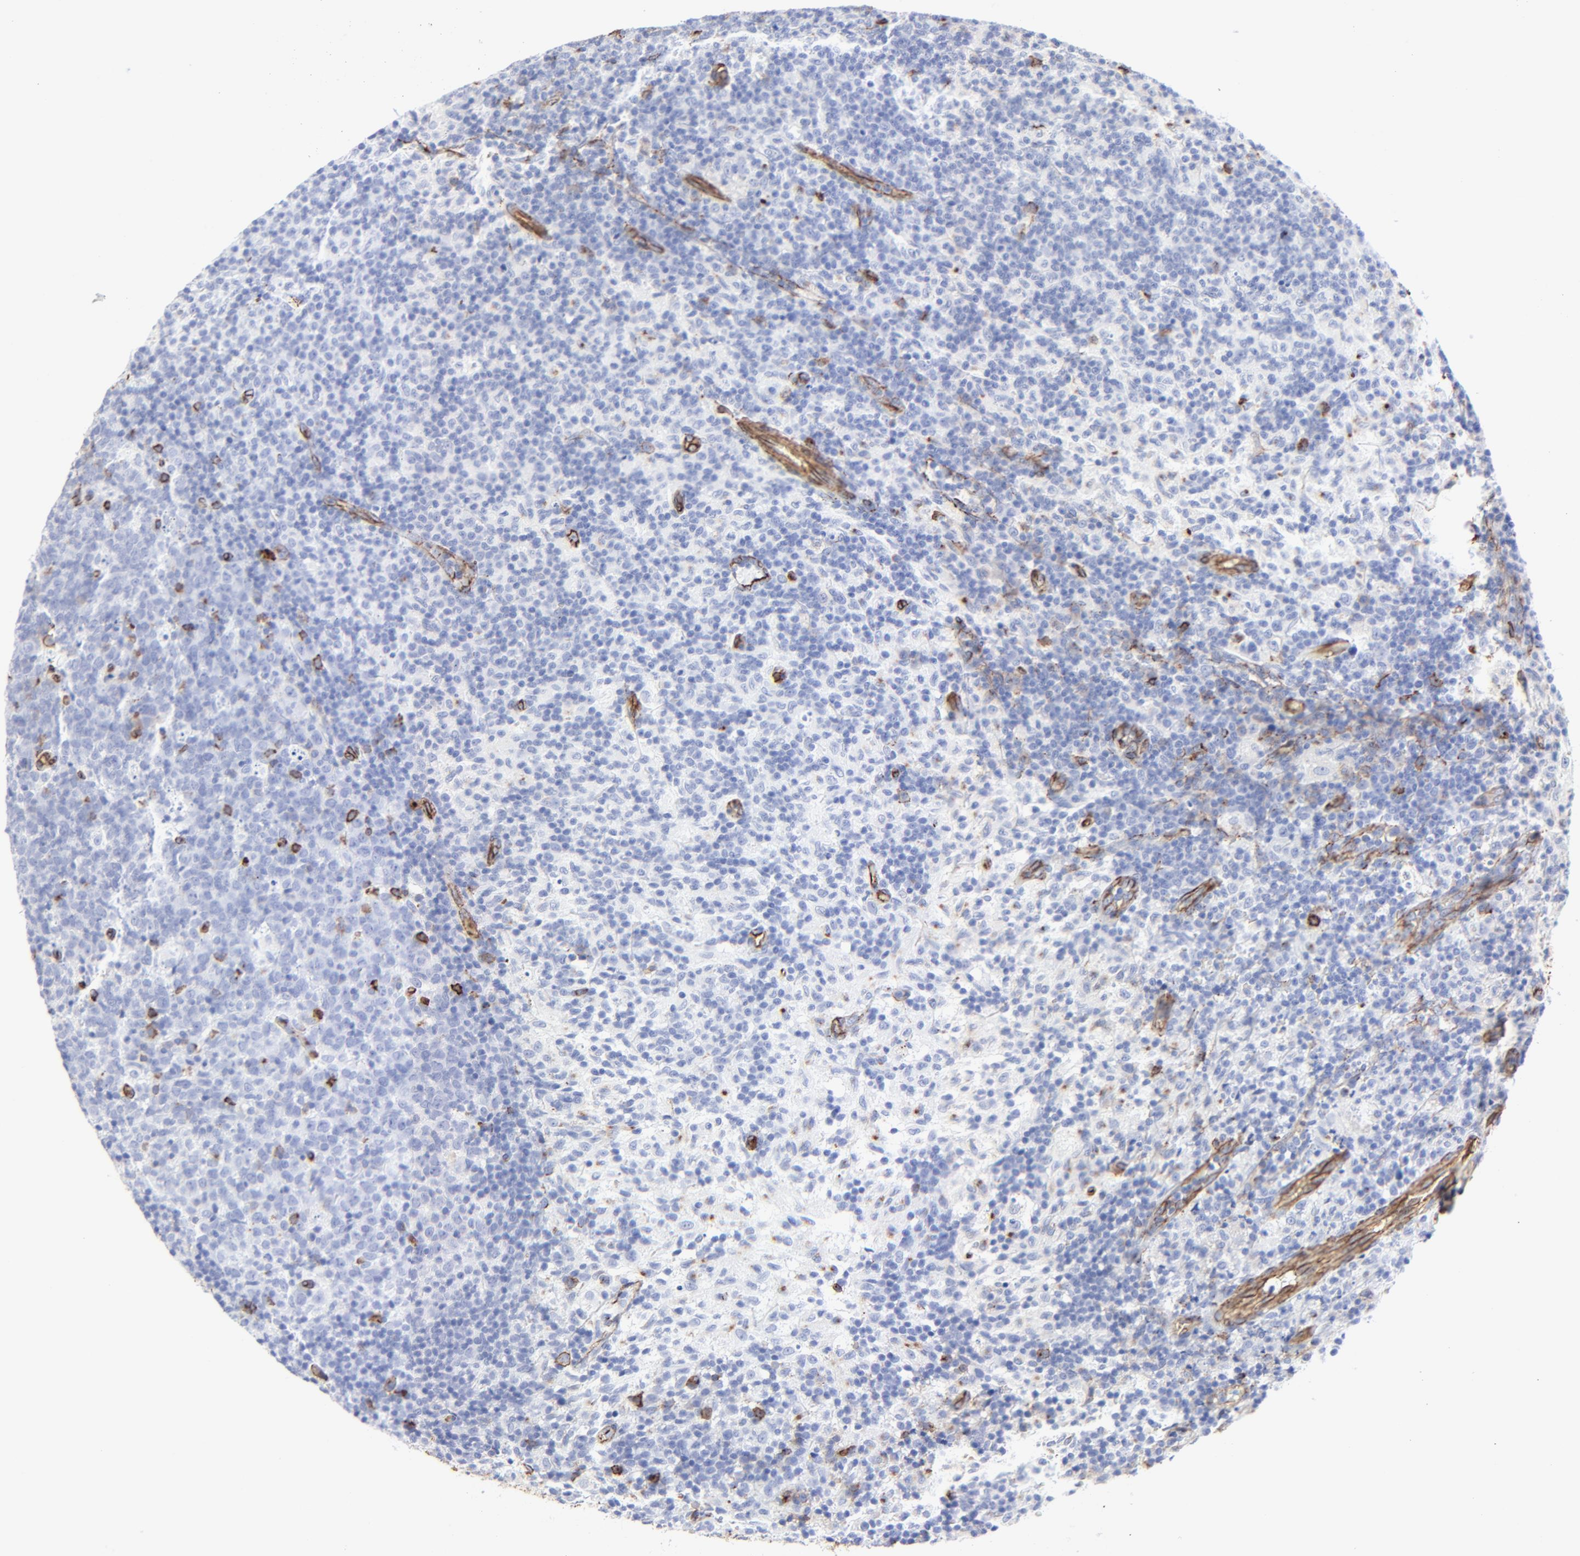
{"staining": {"intensity": "negative", "quantity": "none", "location": "none"}, "tissue": "lymph node", "cell_type": "Germinal center cells", "image_type": "normal", "snomed": [{"axis": "morphology", "description": "Normal tissue, NOS"}, {"axis": "morphology", "description": "Inflammation, NOS"}, {"axis": "topography", "description": "Lymph node"}], "caption": "Germinal center cells are negative for brown protein staining in unremarkable lymph node. (DAB immunohistochemistry (IHC) with hematoxylin counter stain).", "gene": "CAV1", "patient": {"sex": "male", "age": 55}}